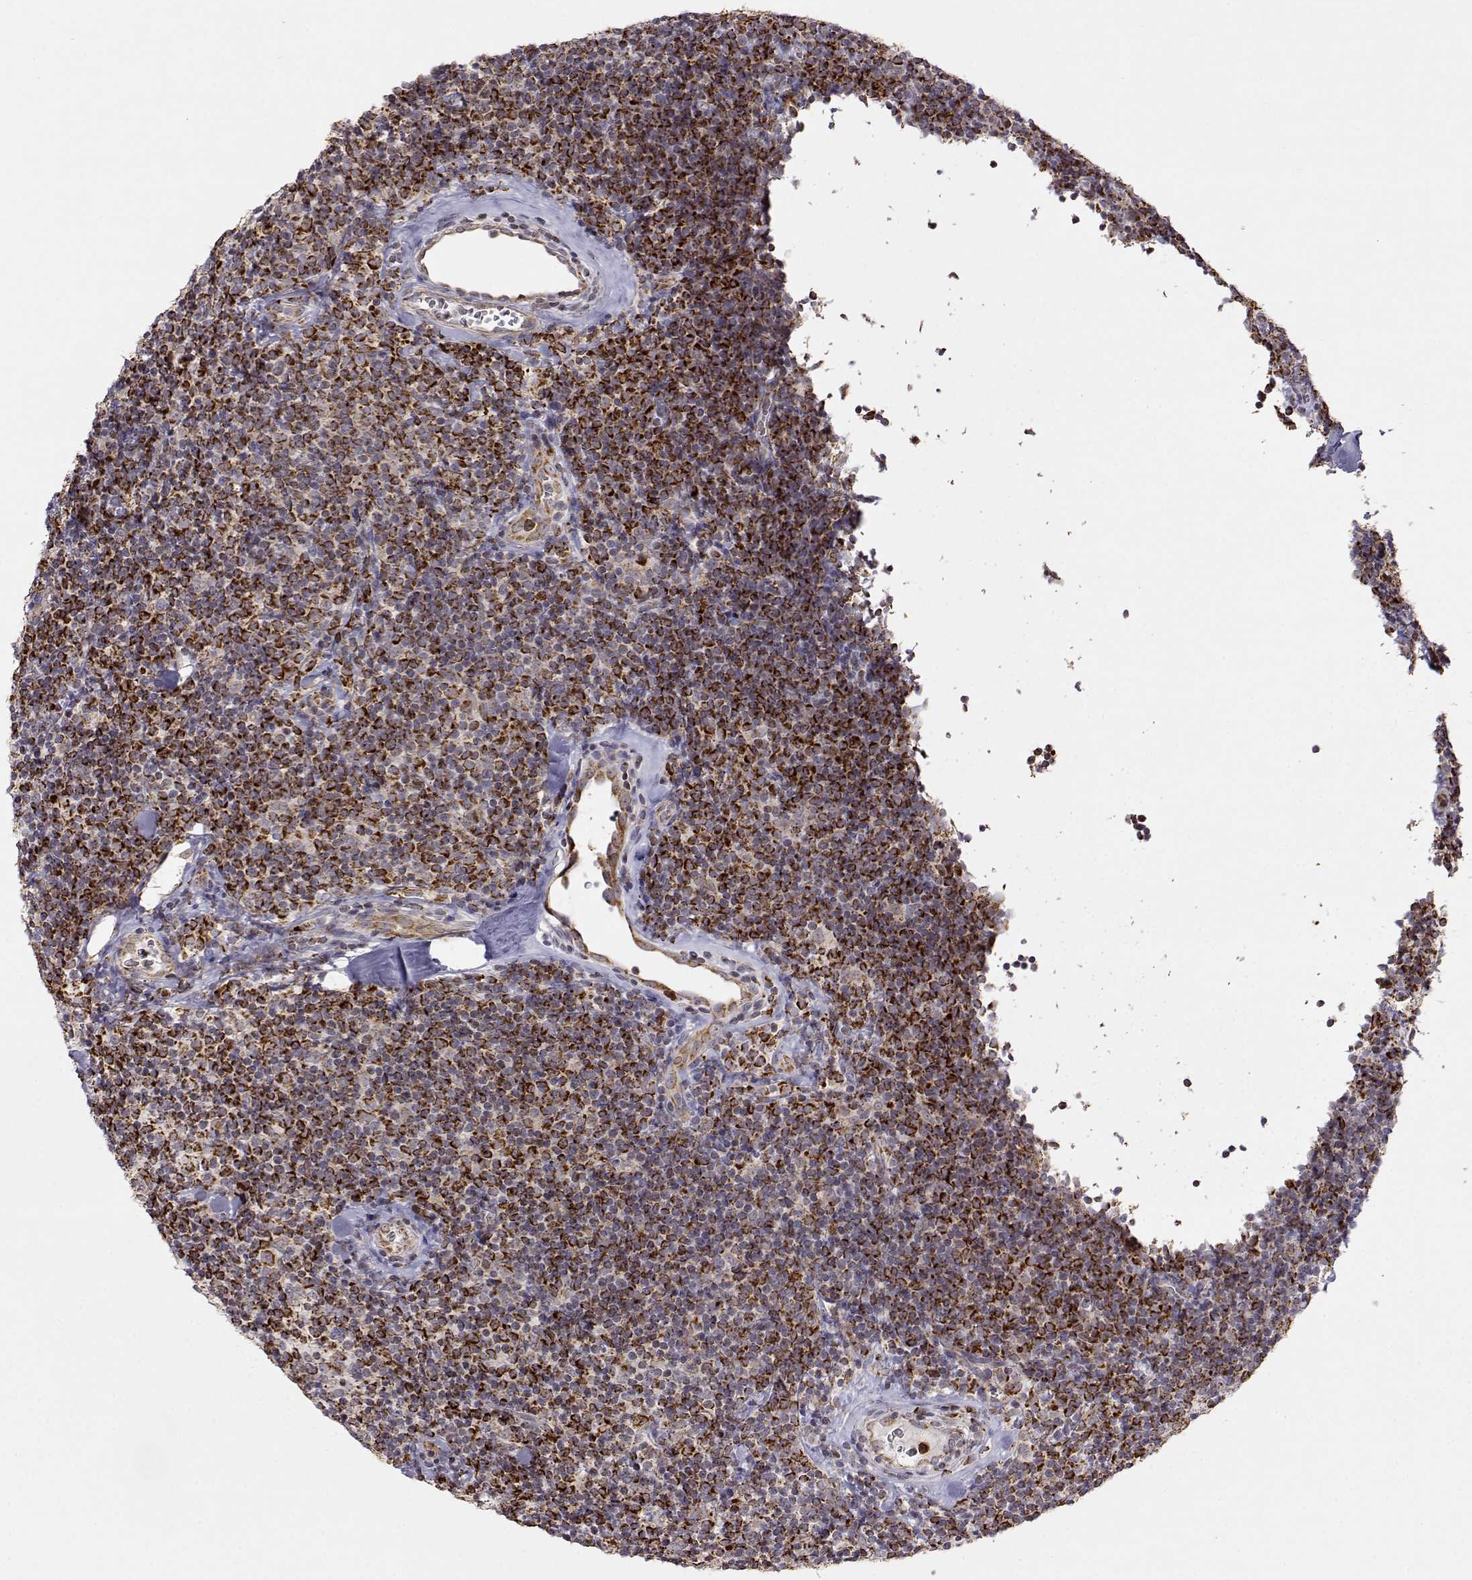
{"staining": {"intensity": "strong", "quantity": ">75%", "location": "cytoplasmic/membranous"}, "tissue": "lymphoma", "cell_type": "Tumor cells", "image_type": "cancer", "snomed": [{"axis": "morphology", "description": "Malignant lymphoma, non-Hodgkin's type, Low grade"}, {"axis": "topography", "description": "Lymph node"}], "caption": "An IHC photomicrograph of tumor tissue is shown. Protein staining in brown shows strong cytoplasmic/membranous positivity in lymphoma within tumor cells.", "gene": "EXOG", "patient": {"sex": "female", "age": 56}}